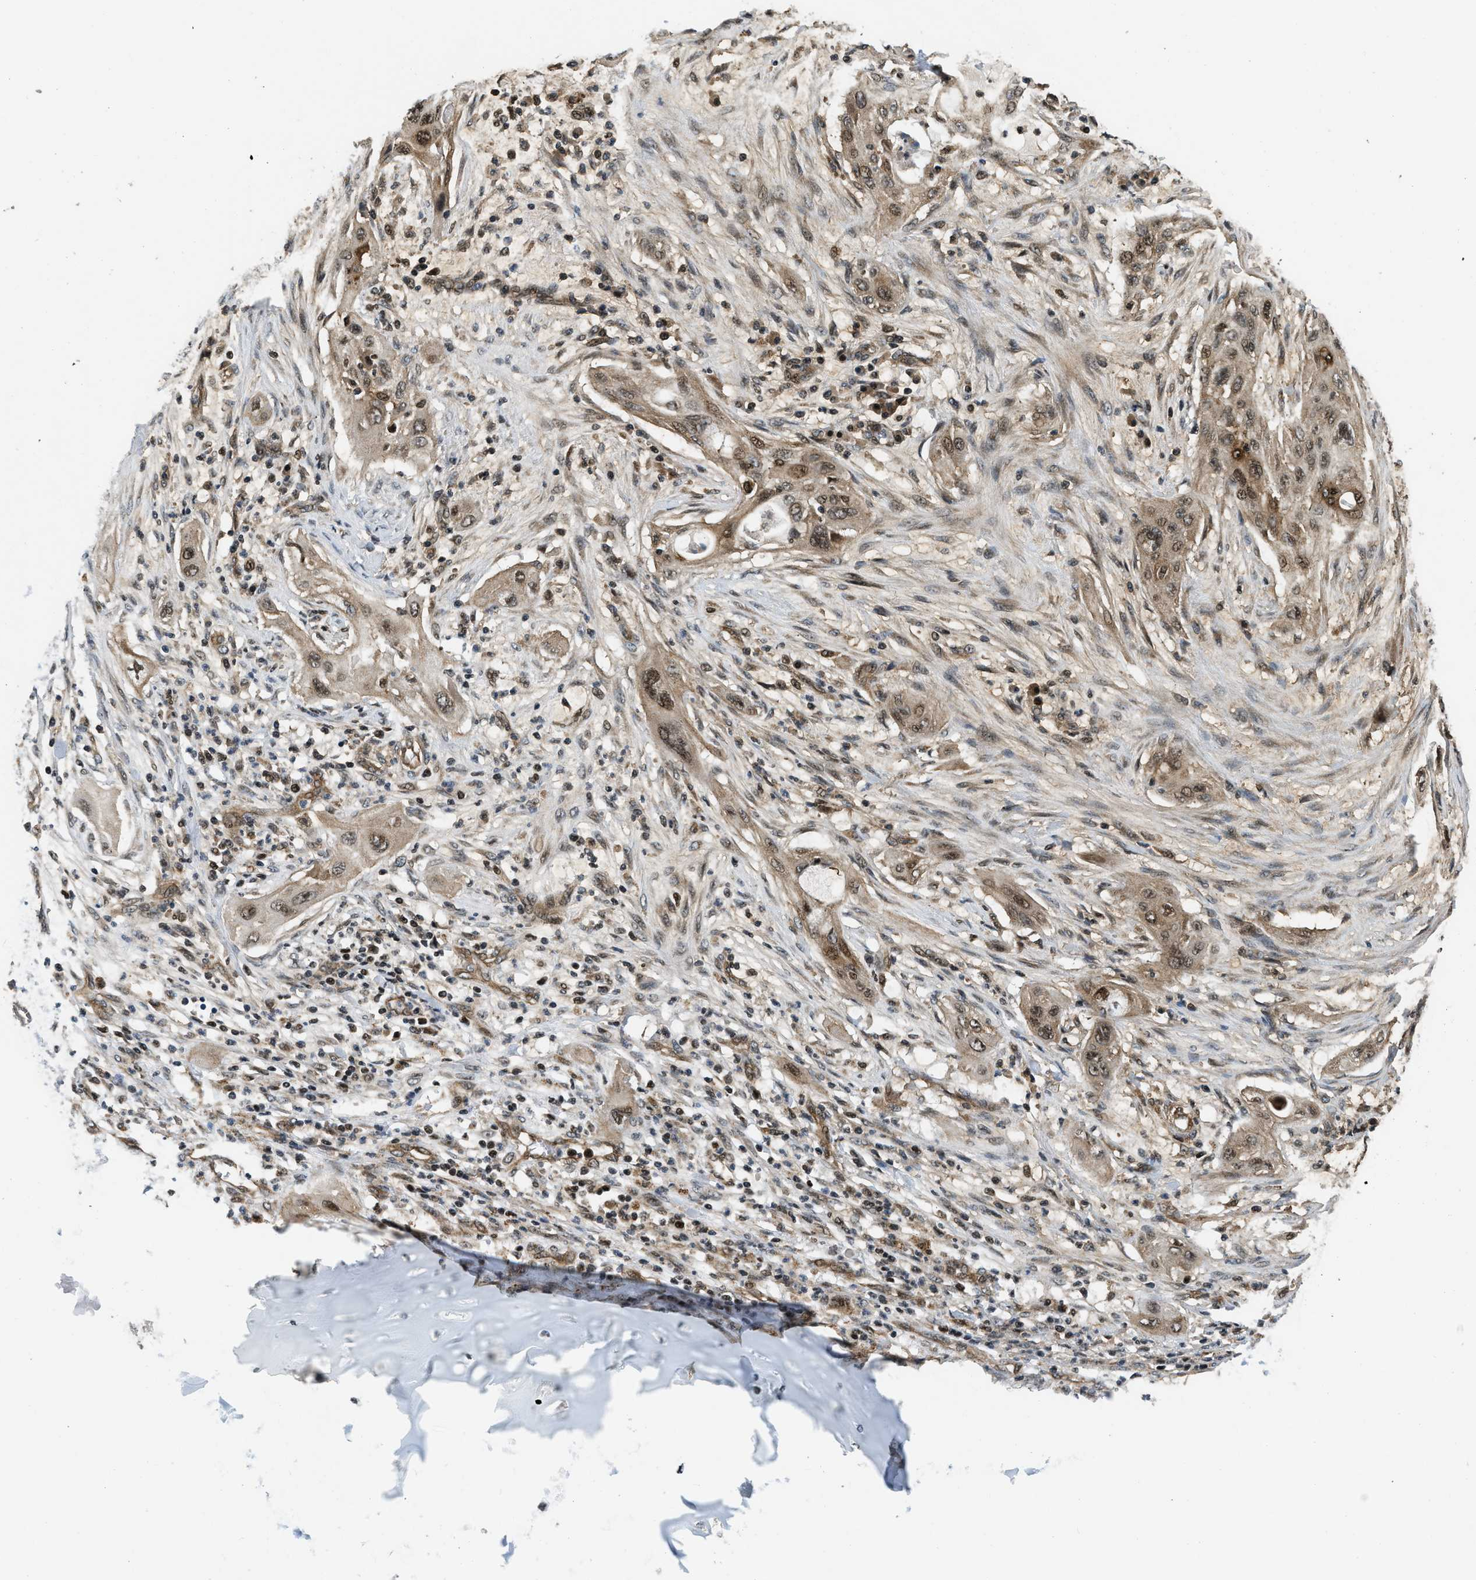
{"staining": {"intensity": "moderate", "quantity": ">75%", "location": "cytoplasmic/membranous,nuclear"}, "tissue": "lung cancer", "cell_type": "Tumor cells", "image_type": "cancer", "snomed": [{"axis": "morphology", "description": "Squamous cell carcinoma, NOS"}, {"axis": "topography", "description": "Lung"}], "caption": "Immunohistochemistry image of neoplastic tissue: lung squamous cell carcinoma stained using immunohistochemistry (IHC) displays medium levels of moderate protein expression localized specifically in the cytoplasmic/membranous and nuclear of tumor cells, appearing as a cytoplasmic/membranous and nuclear brown color.", "gene": "LTA4H", "patient": {"sex": "female", "age": 47}}